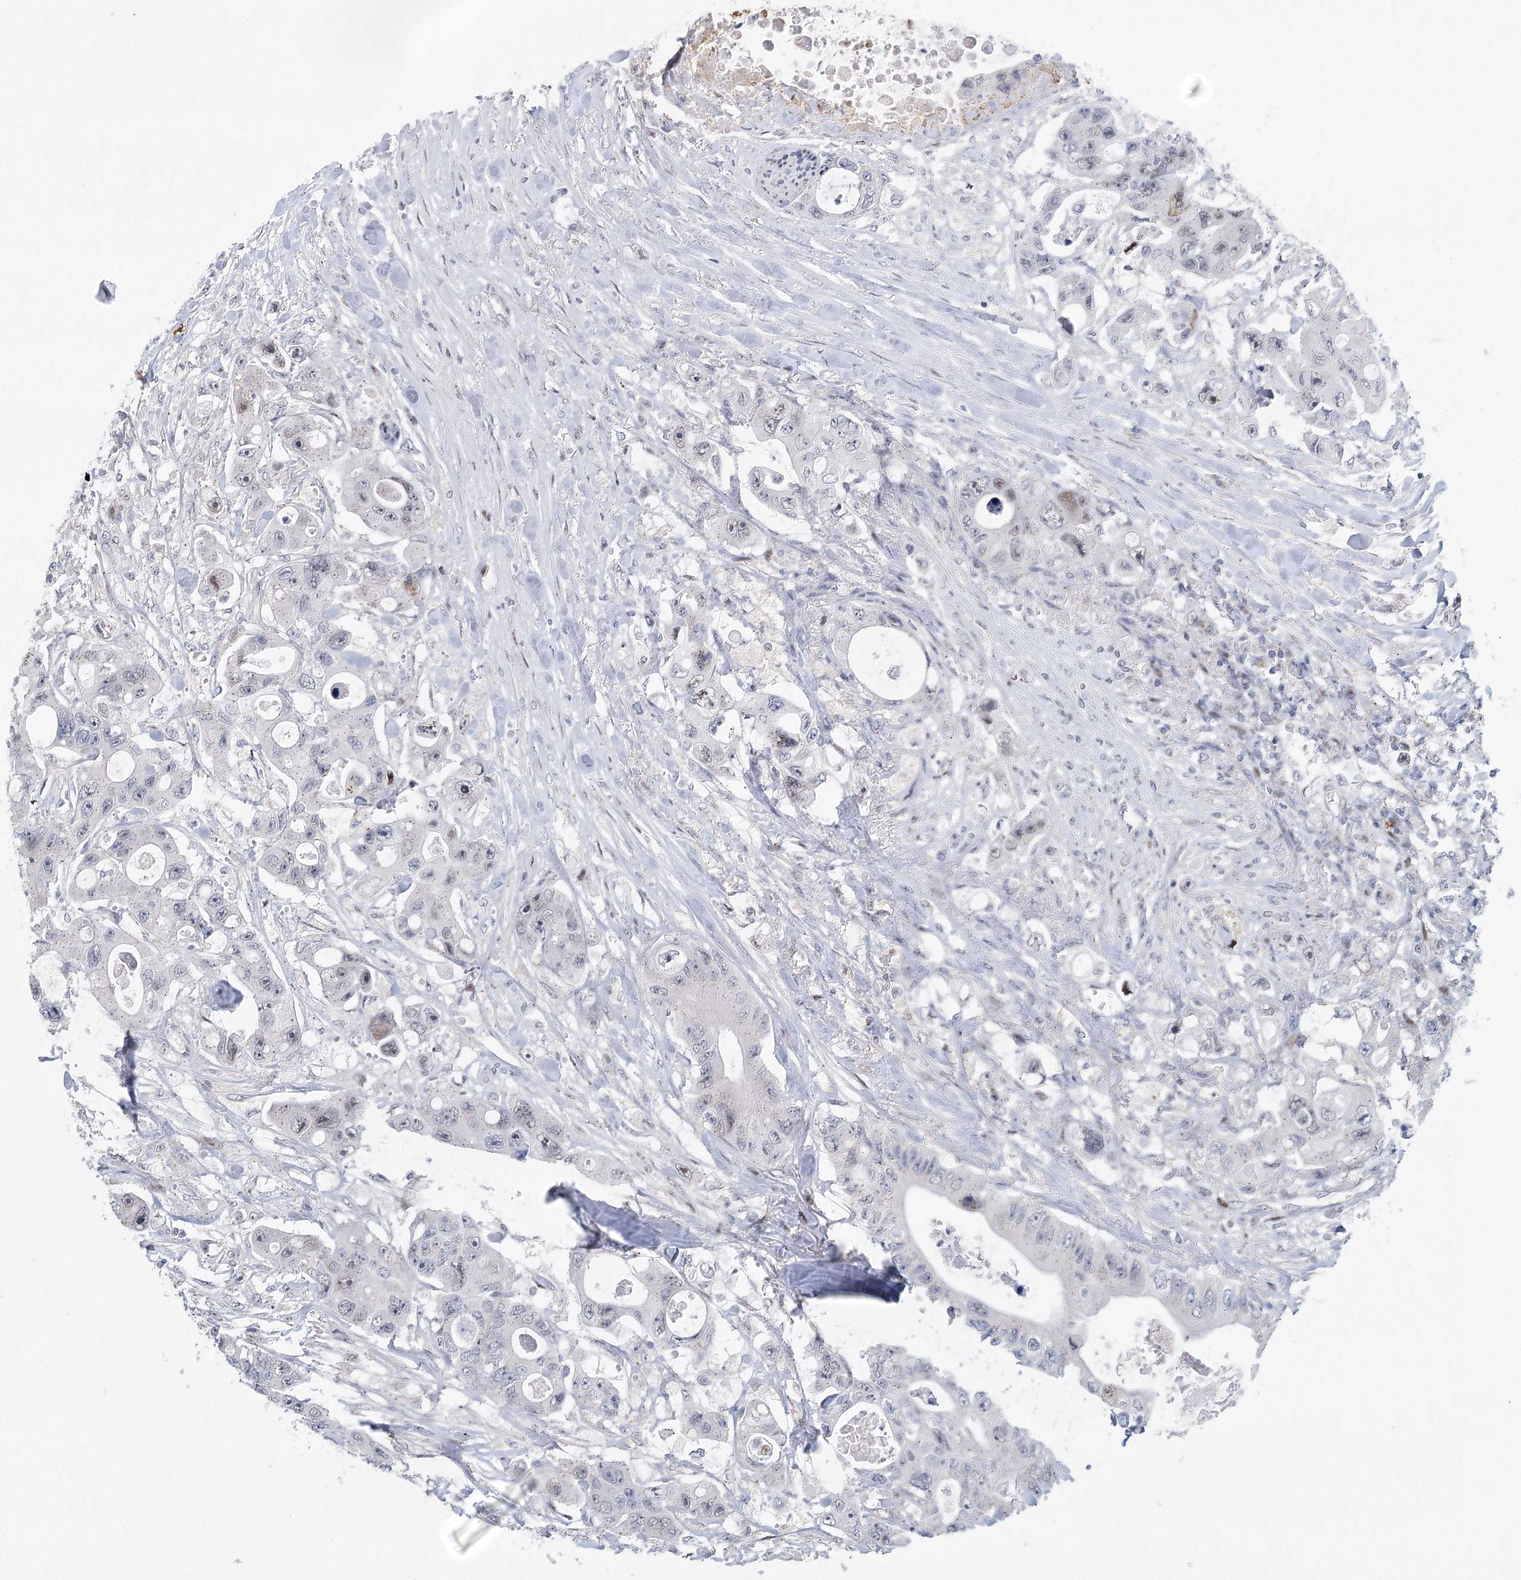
{"staining": {"intensity": "negative", "quantity": "none", "location": "none"}, "tissue": "colorectal cancer", "cell_type": "Tumor cells", "image_type": "cancer", "snomed": [{"axis": "morphology", "description": "Adenocarcinoma, NOS"}, {"axis": "topography", "description": "Colon"}], "caption": "IHC of human colorectal cancer (adenocarcinoma) displays no staining in tumor cells.", "gene": "CAMTA1", "patient": {"sex": "female", "age": 46}}